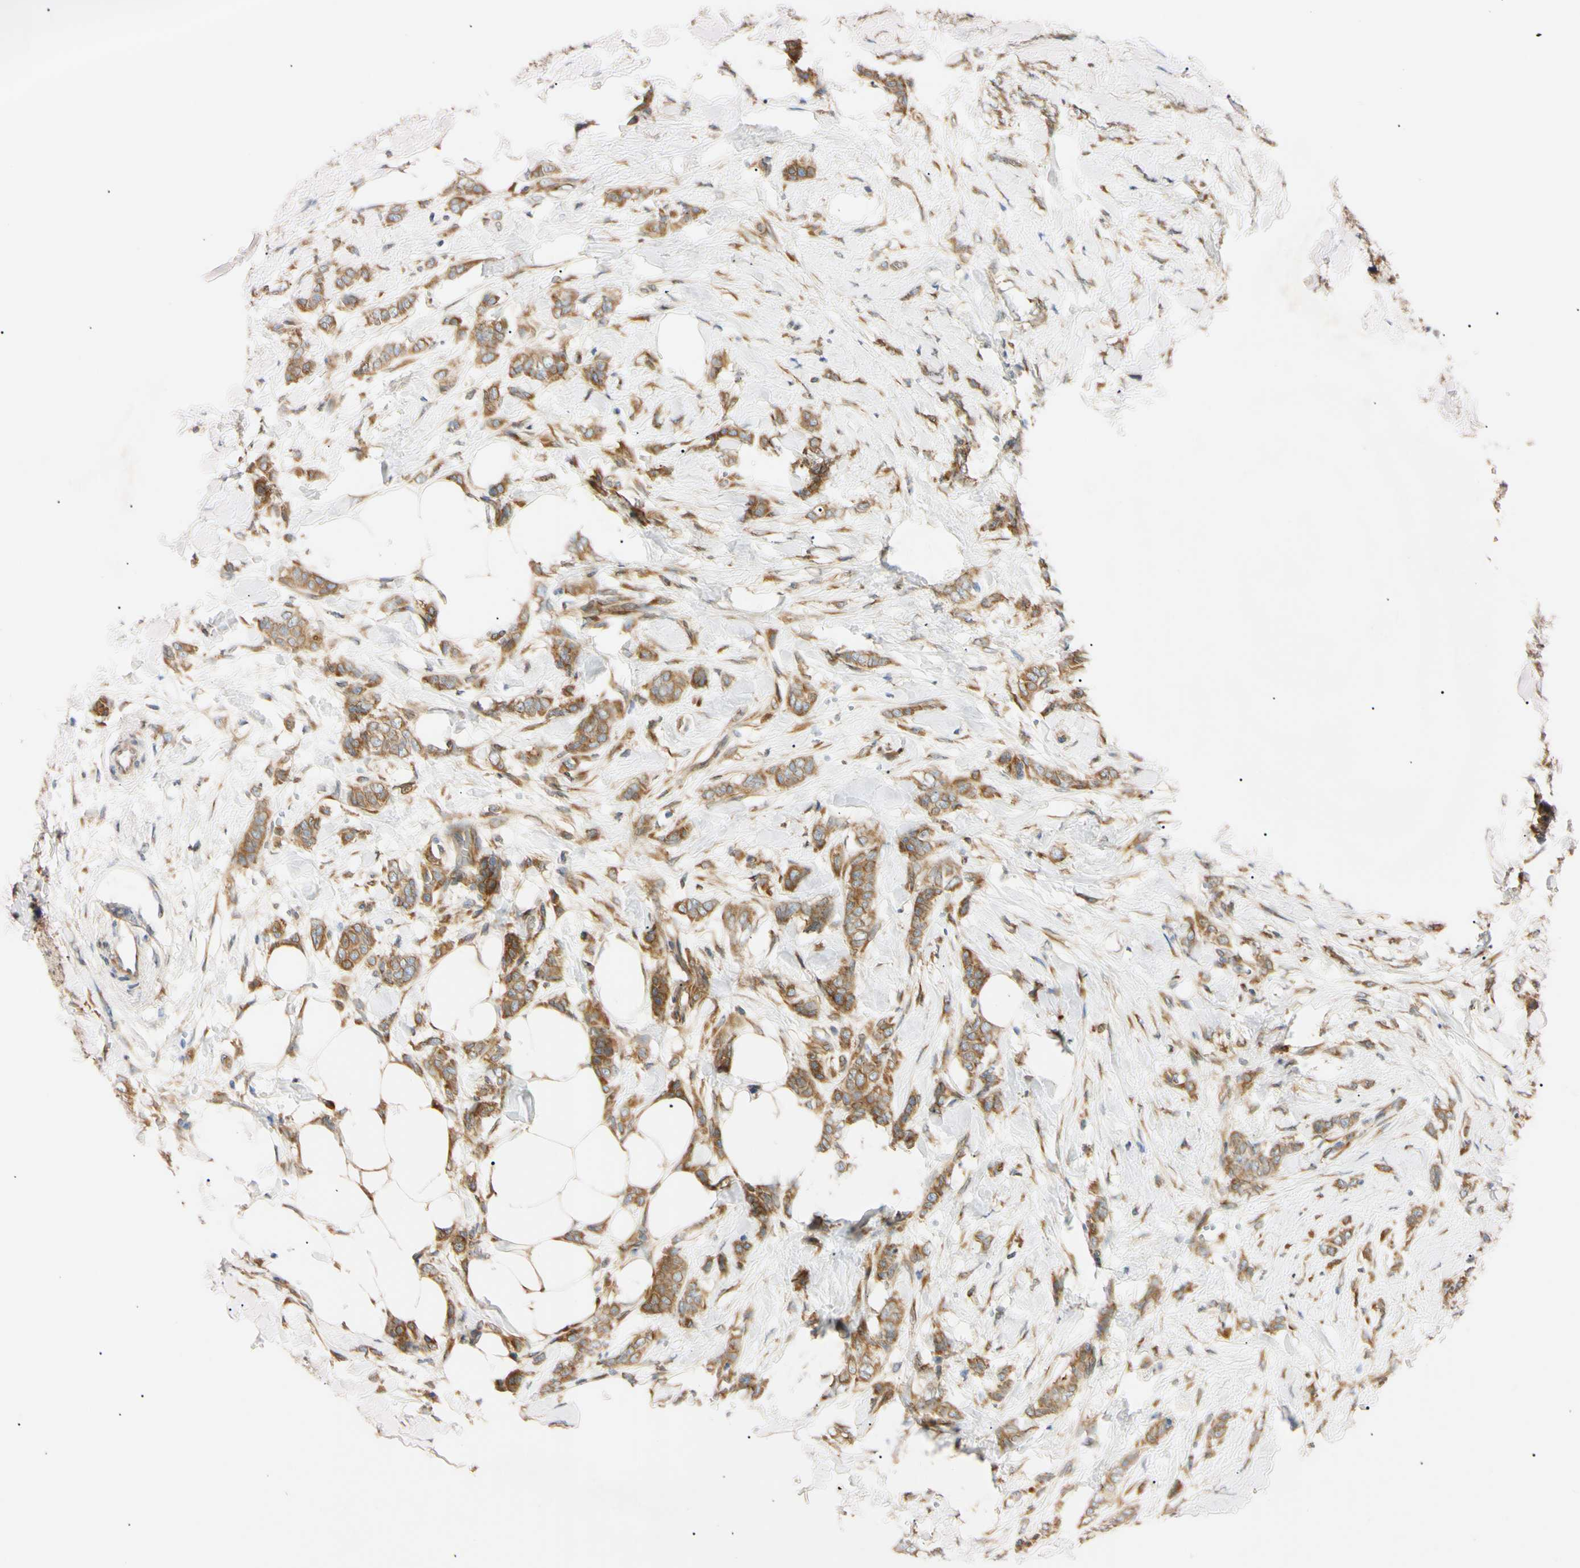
{"staining": {"intensity": "moderate", "quantity": ">75%", "location": "cytoplasmic/membranous"}, "tissue": "breast cancer", "cell_type": "Tumor cells", "image_type": "cancer", "snomed": [{"axis": "morphology", "description": "Lobular carcinoma, in situ"}, {"axis": "morphology", "description": "Lobular carcinoma"}, {"axis": "topography", "description": "Breast"}], "caption": "Breast cancer (lobular carcinoma) tissue demonstrates moderate cytoplasmic/membranous staining in approximately >75% of tumor cells, visualized by immunohistochemistry.", "gene": "IER3IP1", "patient": {"sex": "female", "age": 41}}